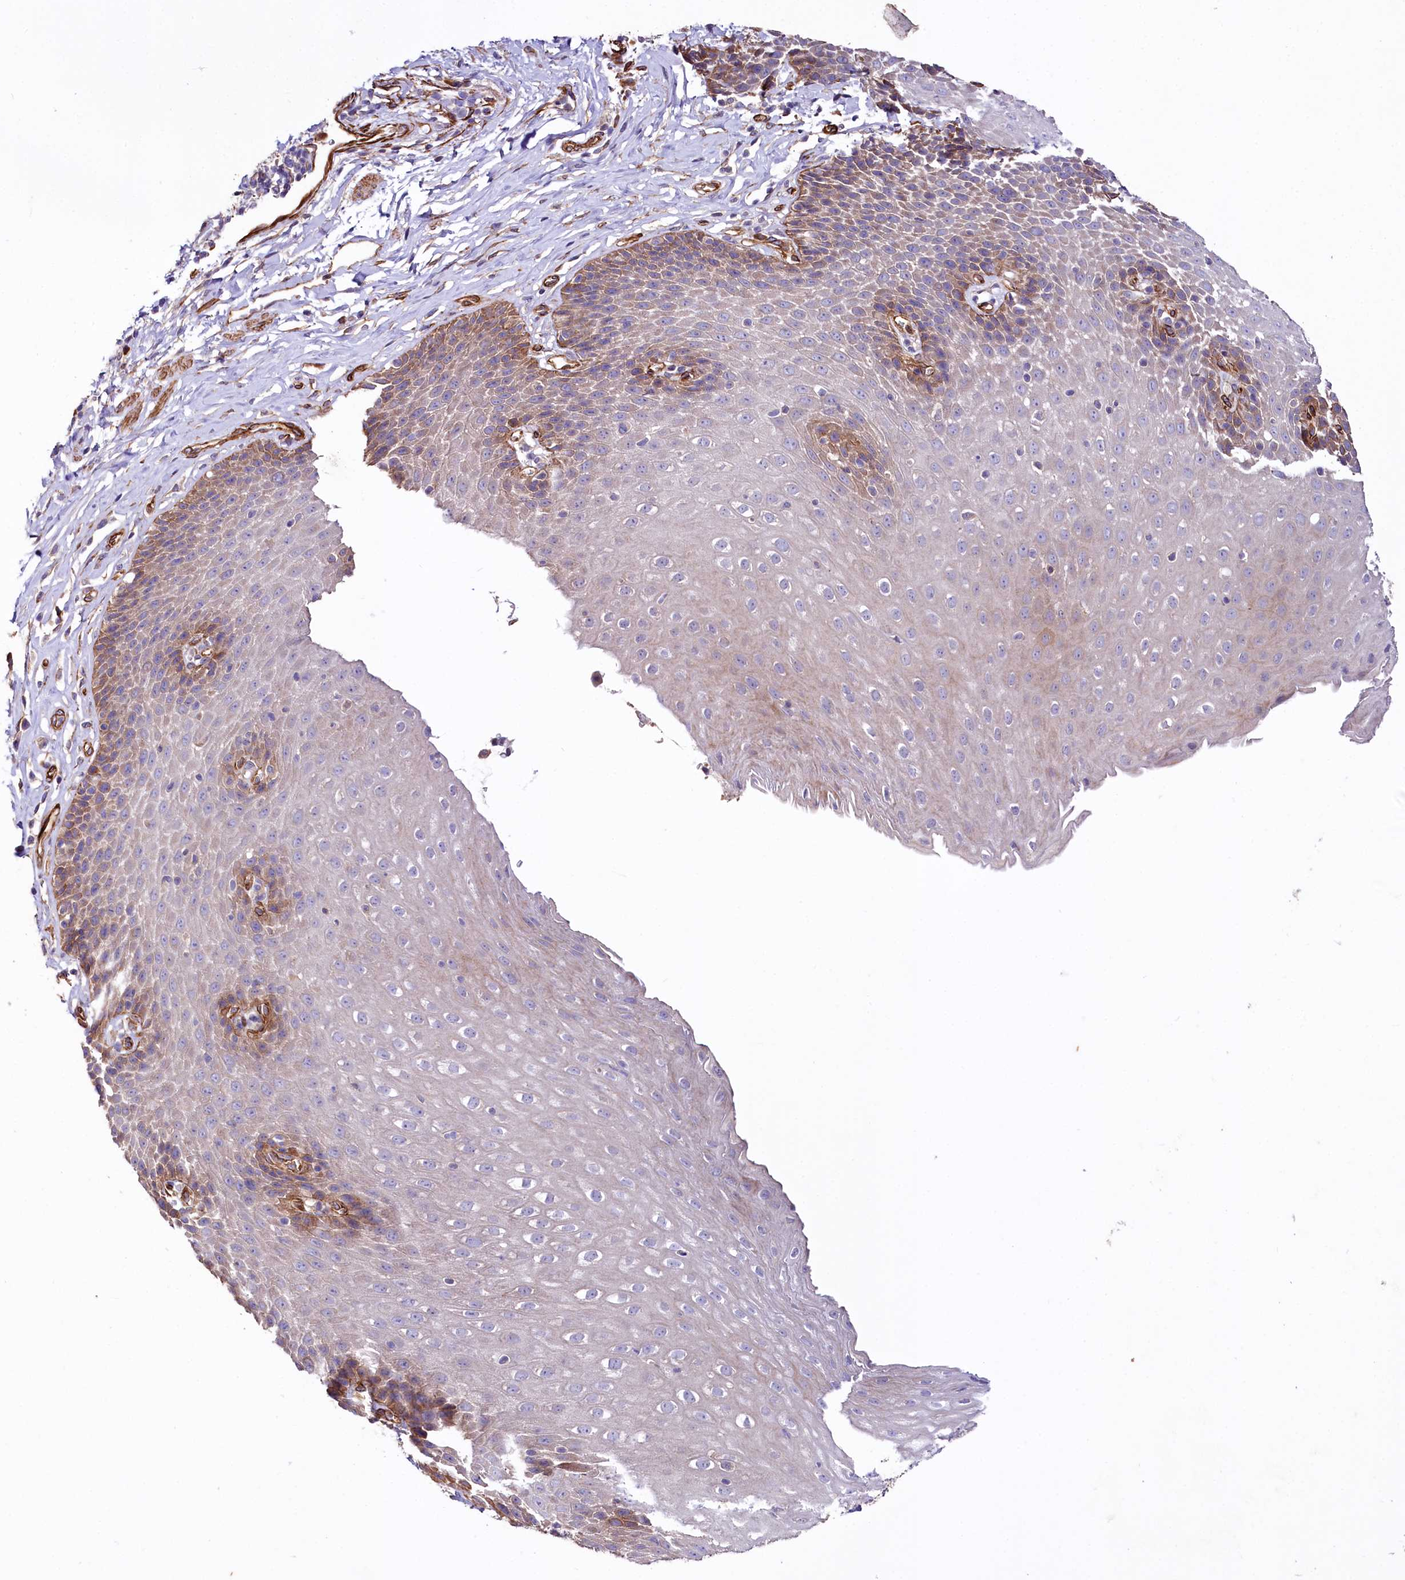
{"staining": {"intensity": "moderate", "quantity": "<25%", "location": "cytoplasmic/membranous"}, "tissue": "esophagus", "cell_type": "Squamous epithelial cells", "image_type": "normal", "snomed": [{"axis": "morphology", "description": "Normal tissue, NOS"}, {"axis": "topography", "description": "Esophagus"}], "caption": "Immunohistochemistry image of benign esophagus: esophagus stained using IHC displays low levels of moderate protein expression localized specifically in the cytoplasmic/membranous of squamous epithelial cells, appearing as a cytoplasmic/membranous brown color.", "gene": "SPATS2", "patient": {"sex": "female", "age": 61}}